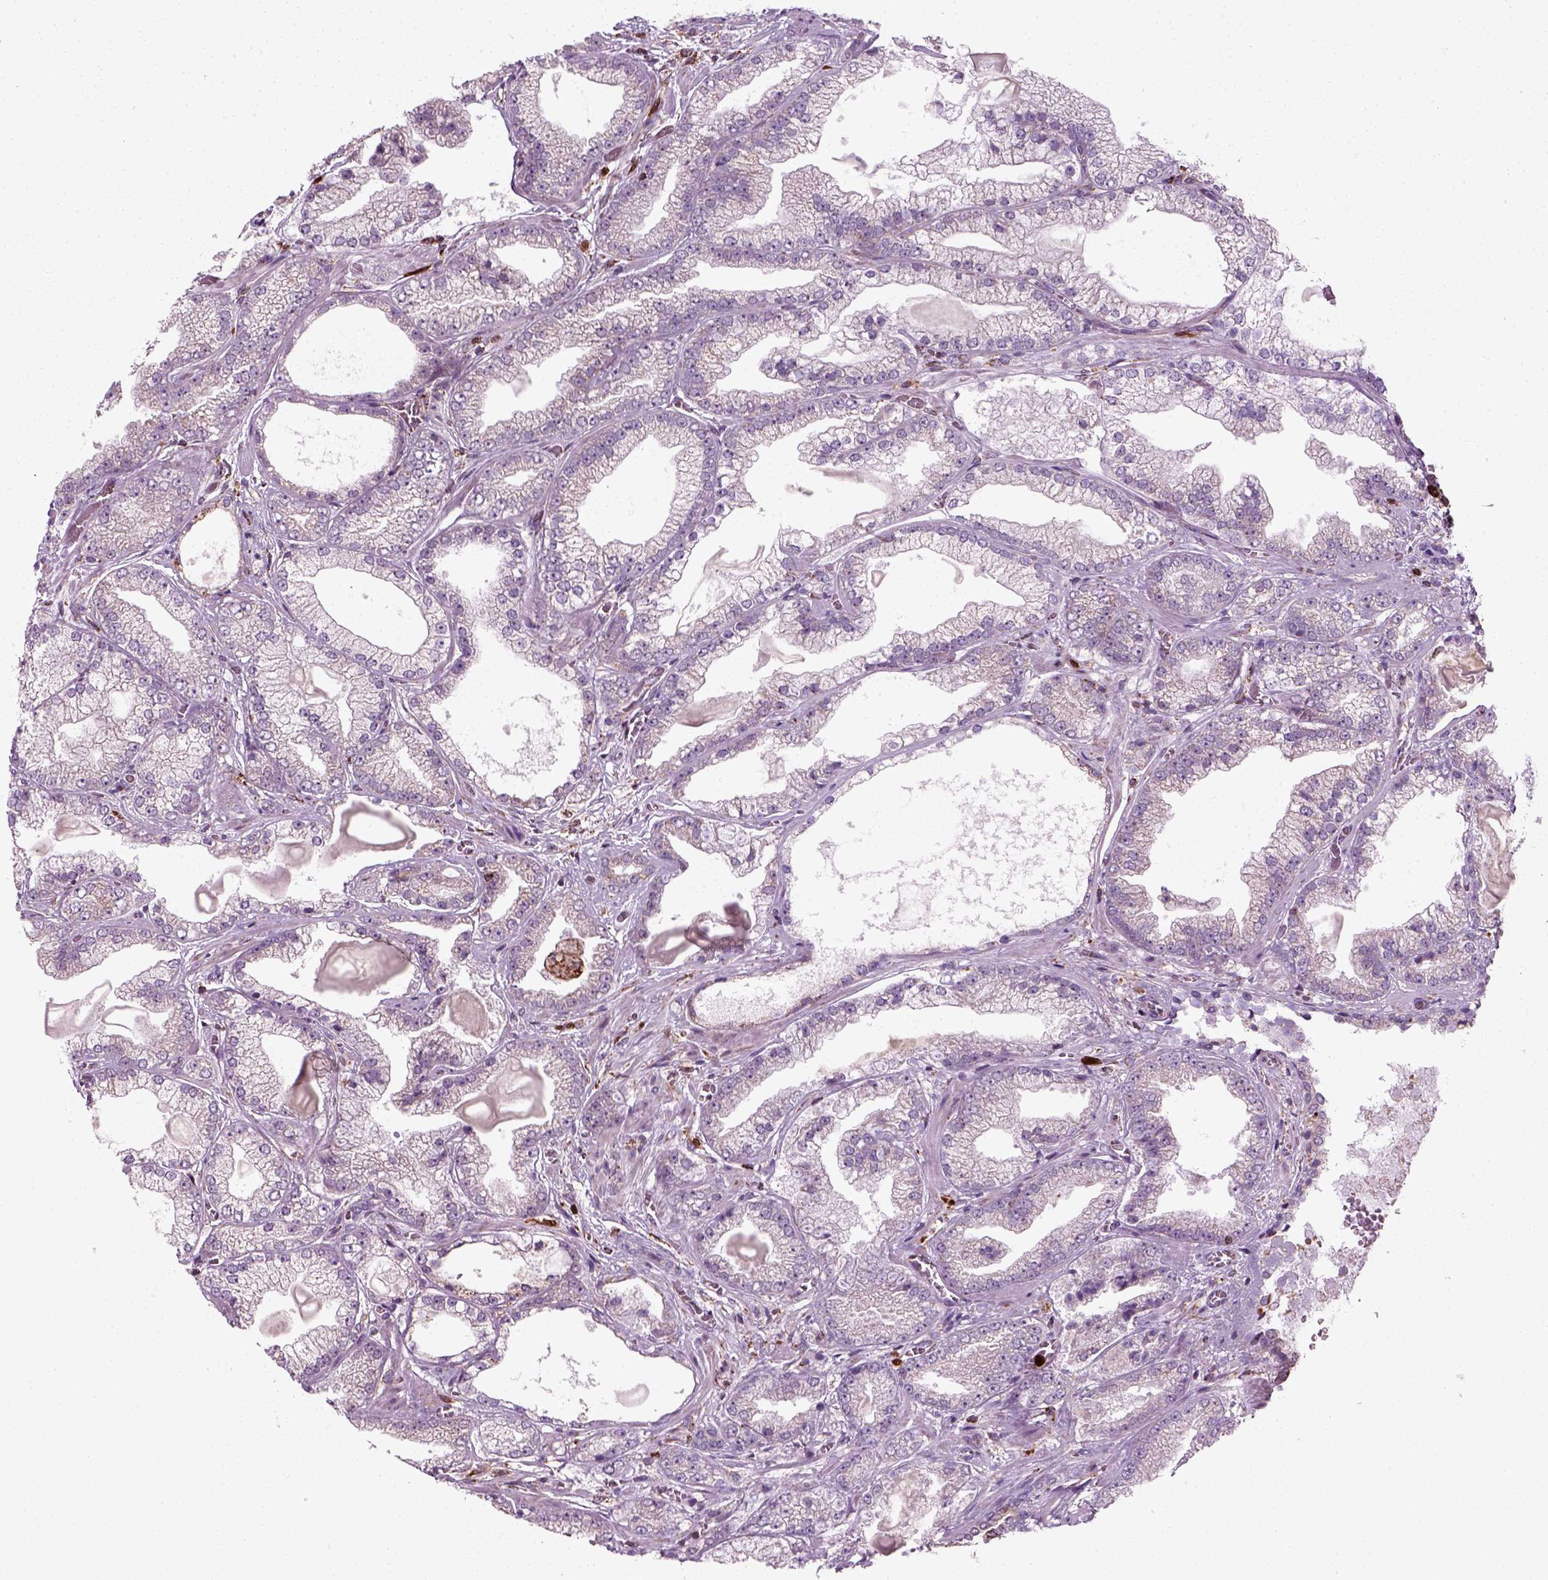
{"staining": {"intensity": "negative", "quantity": "none", "location": "none"}, "tissue": "prostate cancer", "cell_type": "Tumor cells", "image_type": "cancer", "snomed": [{"axis": "morphology", "description": "Adenocarcinoma, Low grade"}, {"axis": "topography", "description": "Prostate"}], "caption": "A micrograph of adenocarcinoma (low-grade) (prostate) stained for a protein demonstrates no brown staining in tumor cells.", "gene": "NUDT16L1", "patient": {"sex": "male", "age": 57}}